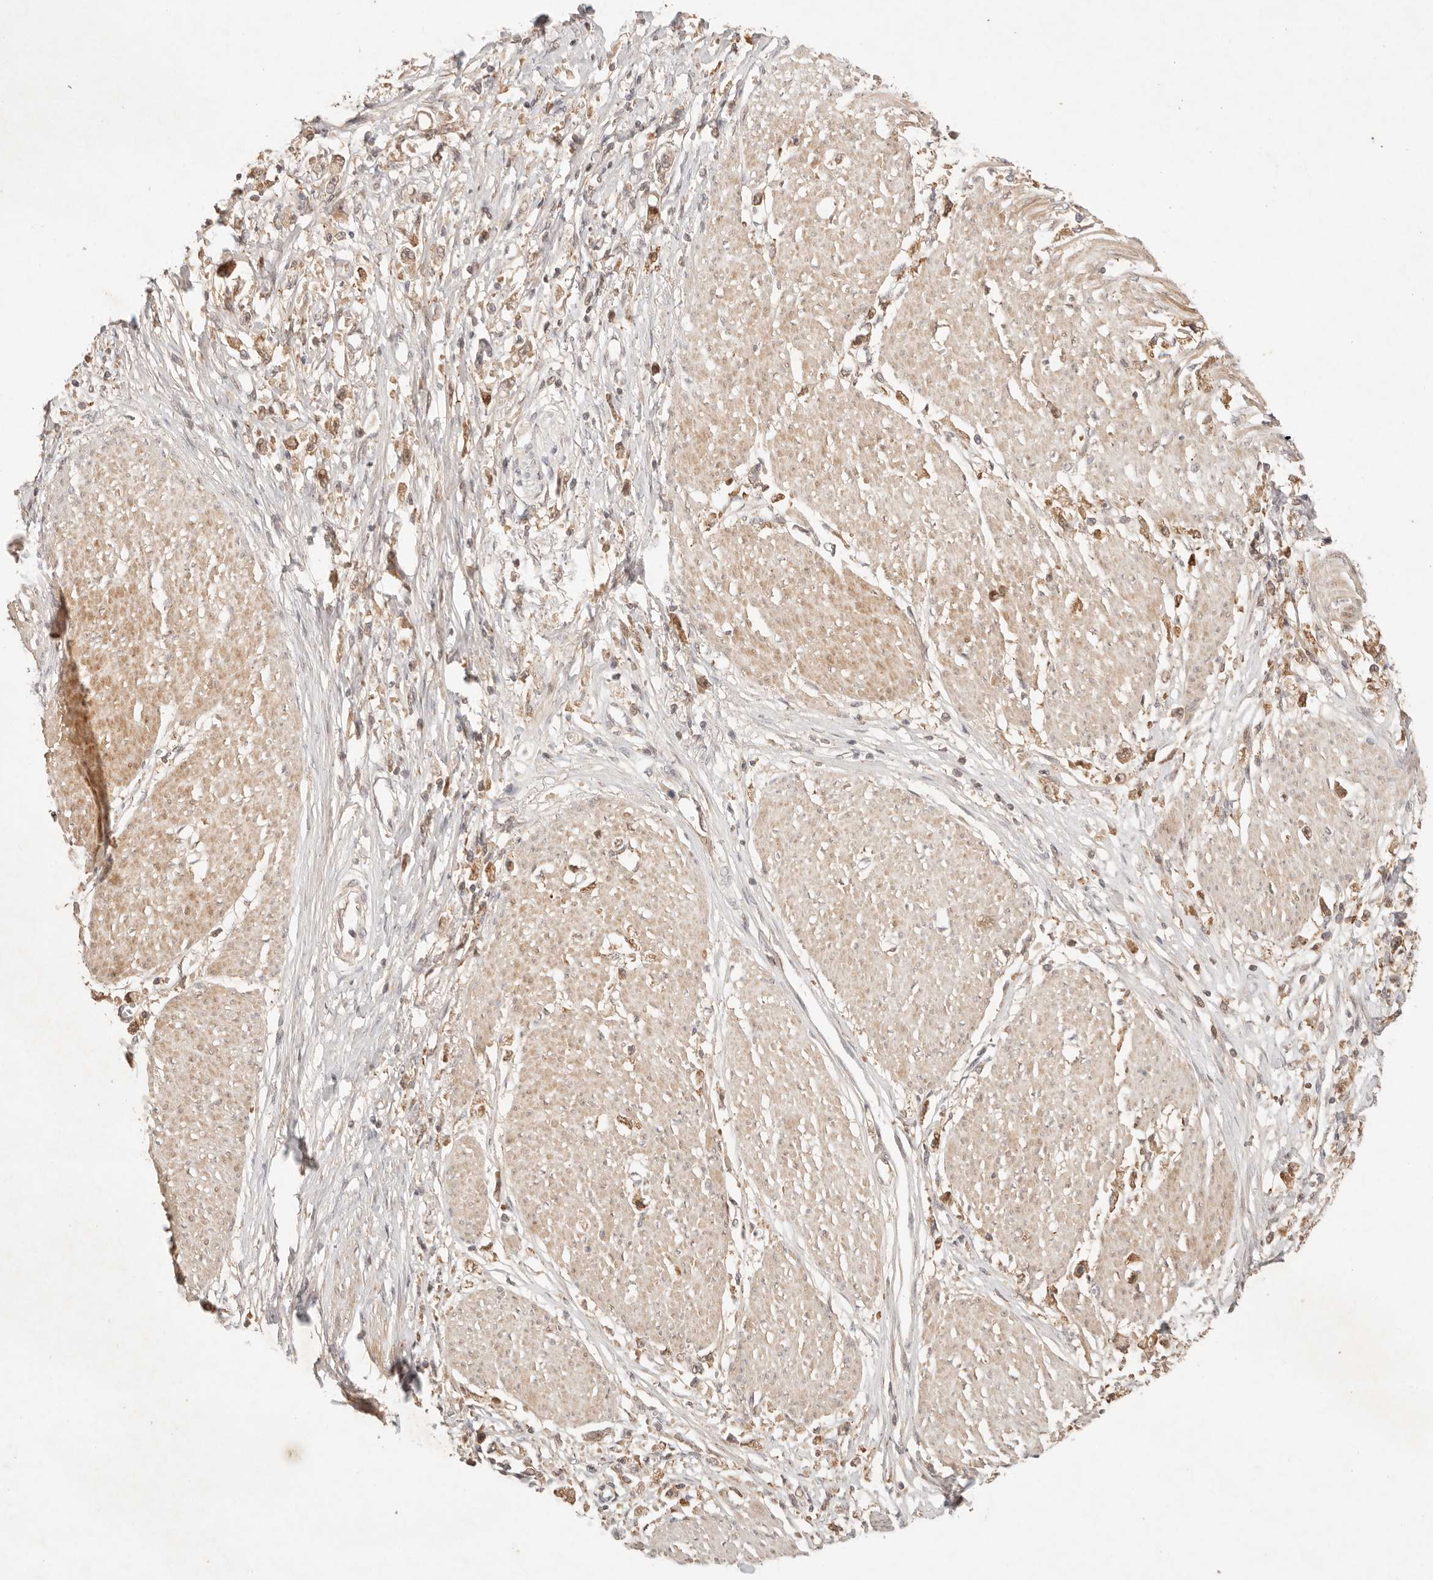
{"staining": {"intensity": "moderate", "quantity": ">75%", "location": "cytoplasmic/membranous,nuclear"}, "tissue": "stomach cancer", "cell_type": "Tumor cells", "image_type": "cancer", "snomed": [{"axis": "morphology", "description": "Adenocarcinoma, NOS"}, {"axis": "topography", "description": "Stomach"}], "caption": "Stomach adenocarcinoma stained with a protein marker exhibits moderate staining in tumor cells.", "gene": "PHLDA3", "patient": {"sex": "female", "age": 59}}